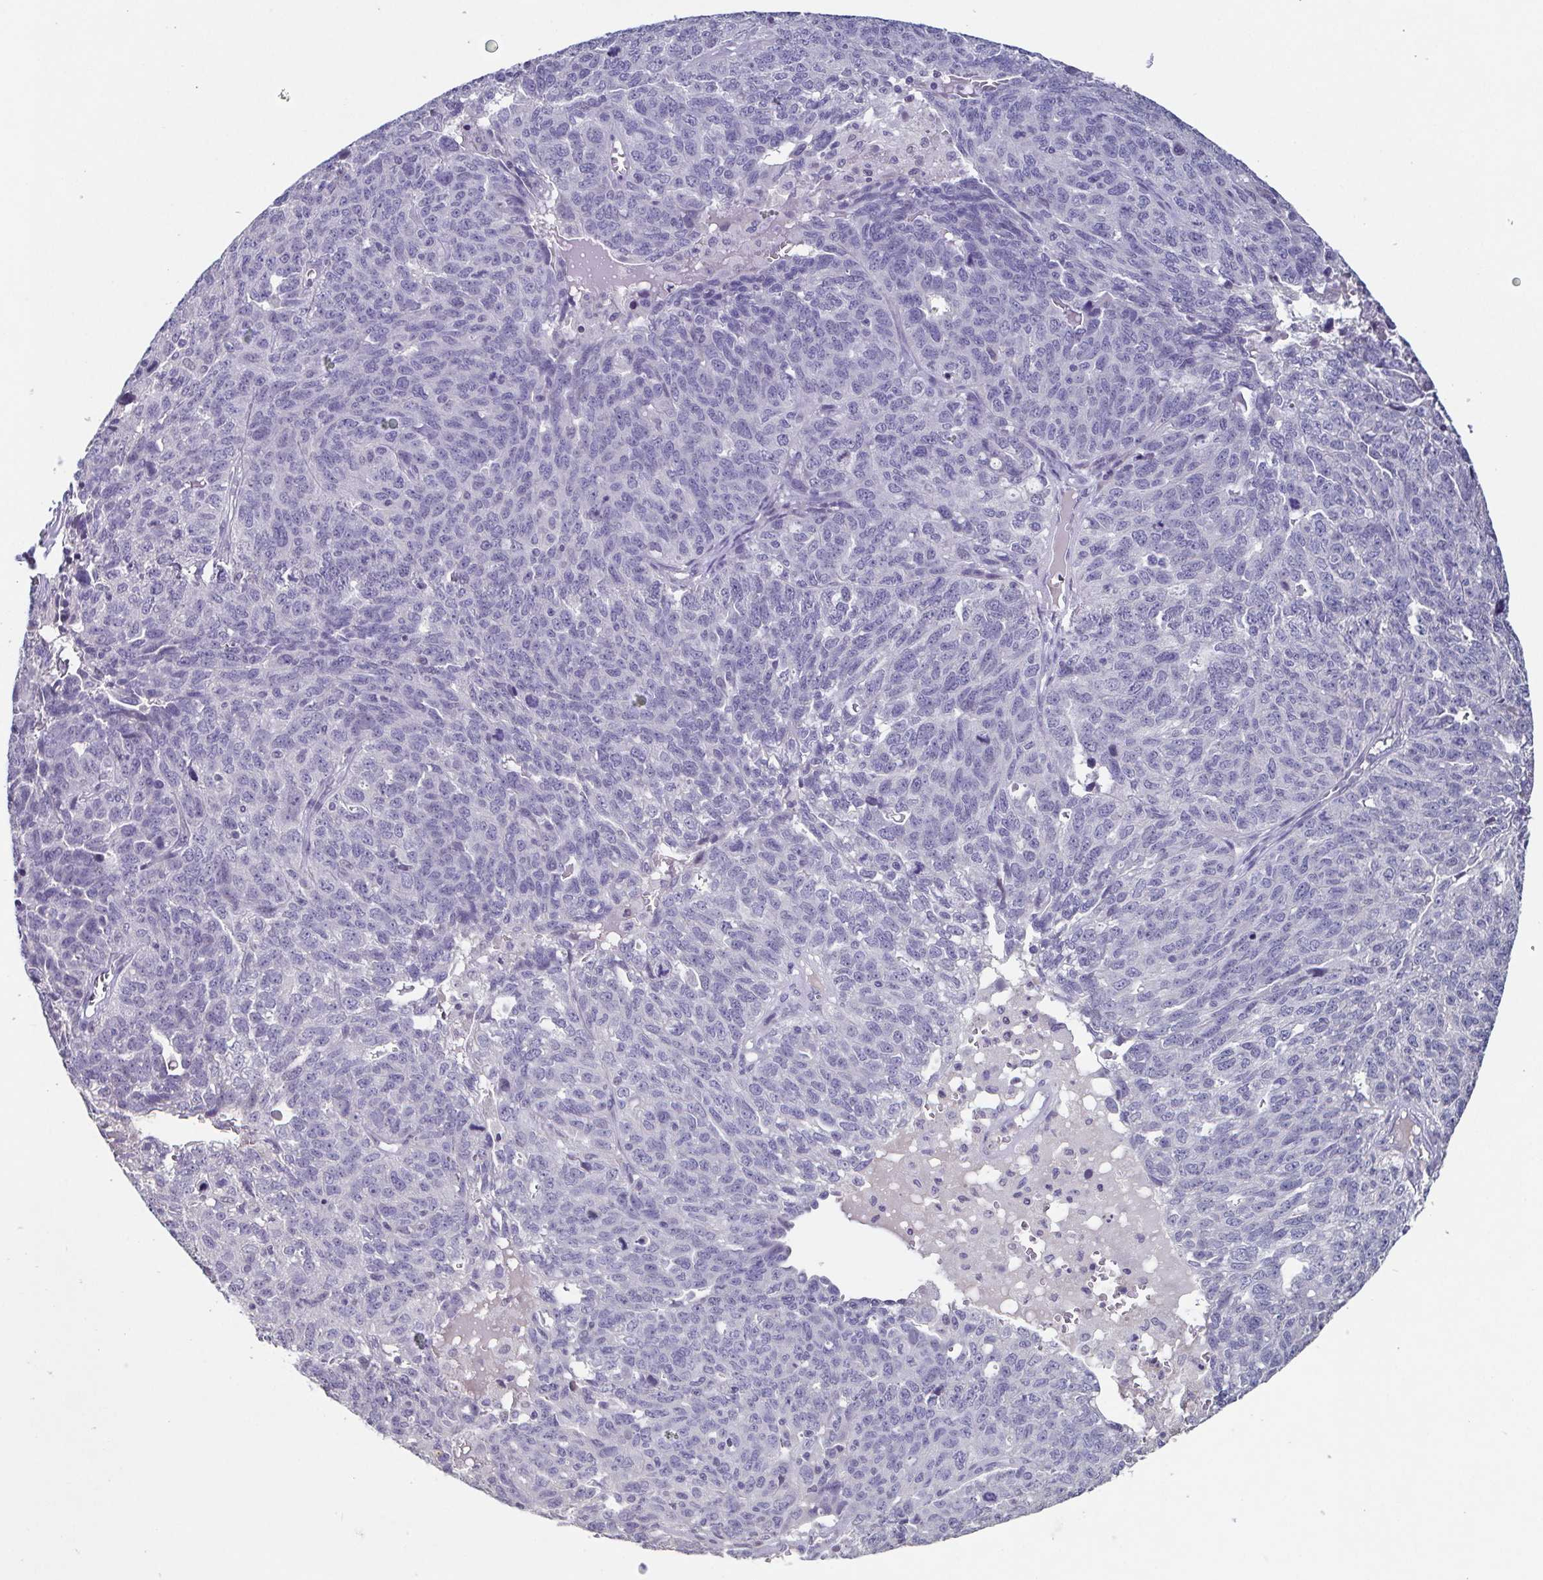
{"staining": {"intensity": "negative", "quantity": "none", "location": "none"}, "tissue": "ovarian cancer", "cell_type": "Tumor cells", "image_type": "cancer", "snomed": [{"axis": "morphology", "description": "Cystadenocarcinoma, serous, NOS"}, {"axis": "topography", "description": "Ovary"}], "caption": "Tumor cells are negative for protein expression in human ovarian cancer. (DAB (3,3'-diaminobenzidine) immunohistochemistry (IHC) with hematoxylin counter stain).", "gene": "GHRL", "patient": {"sex": "female", "age": 71}}